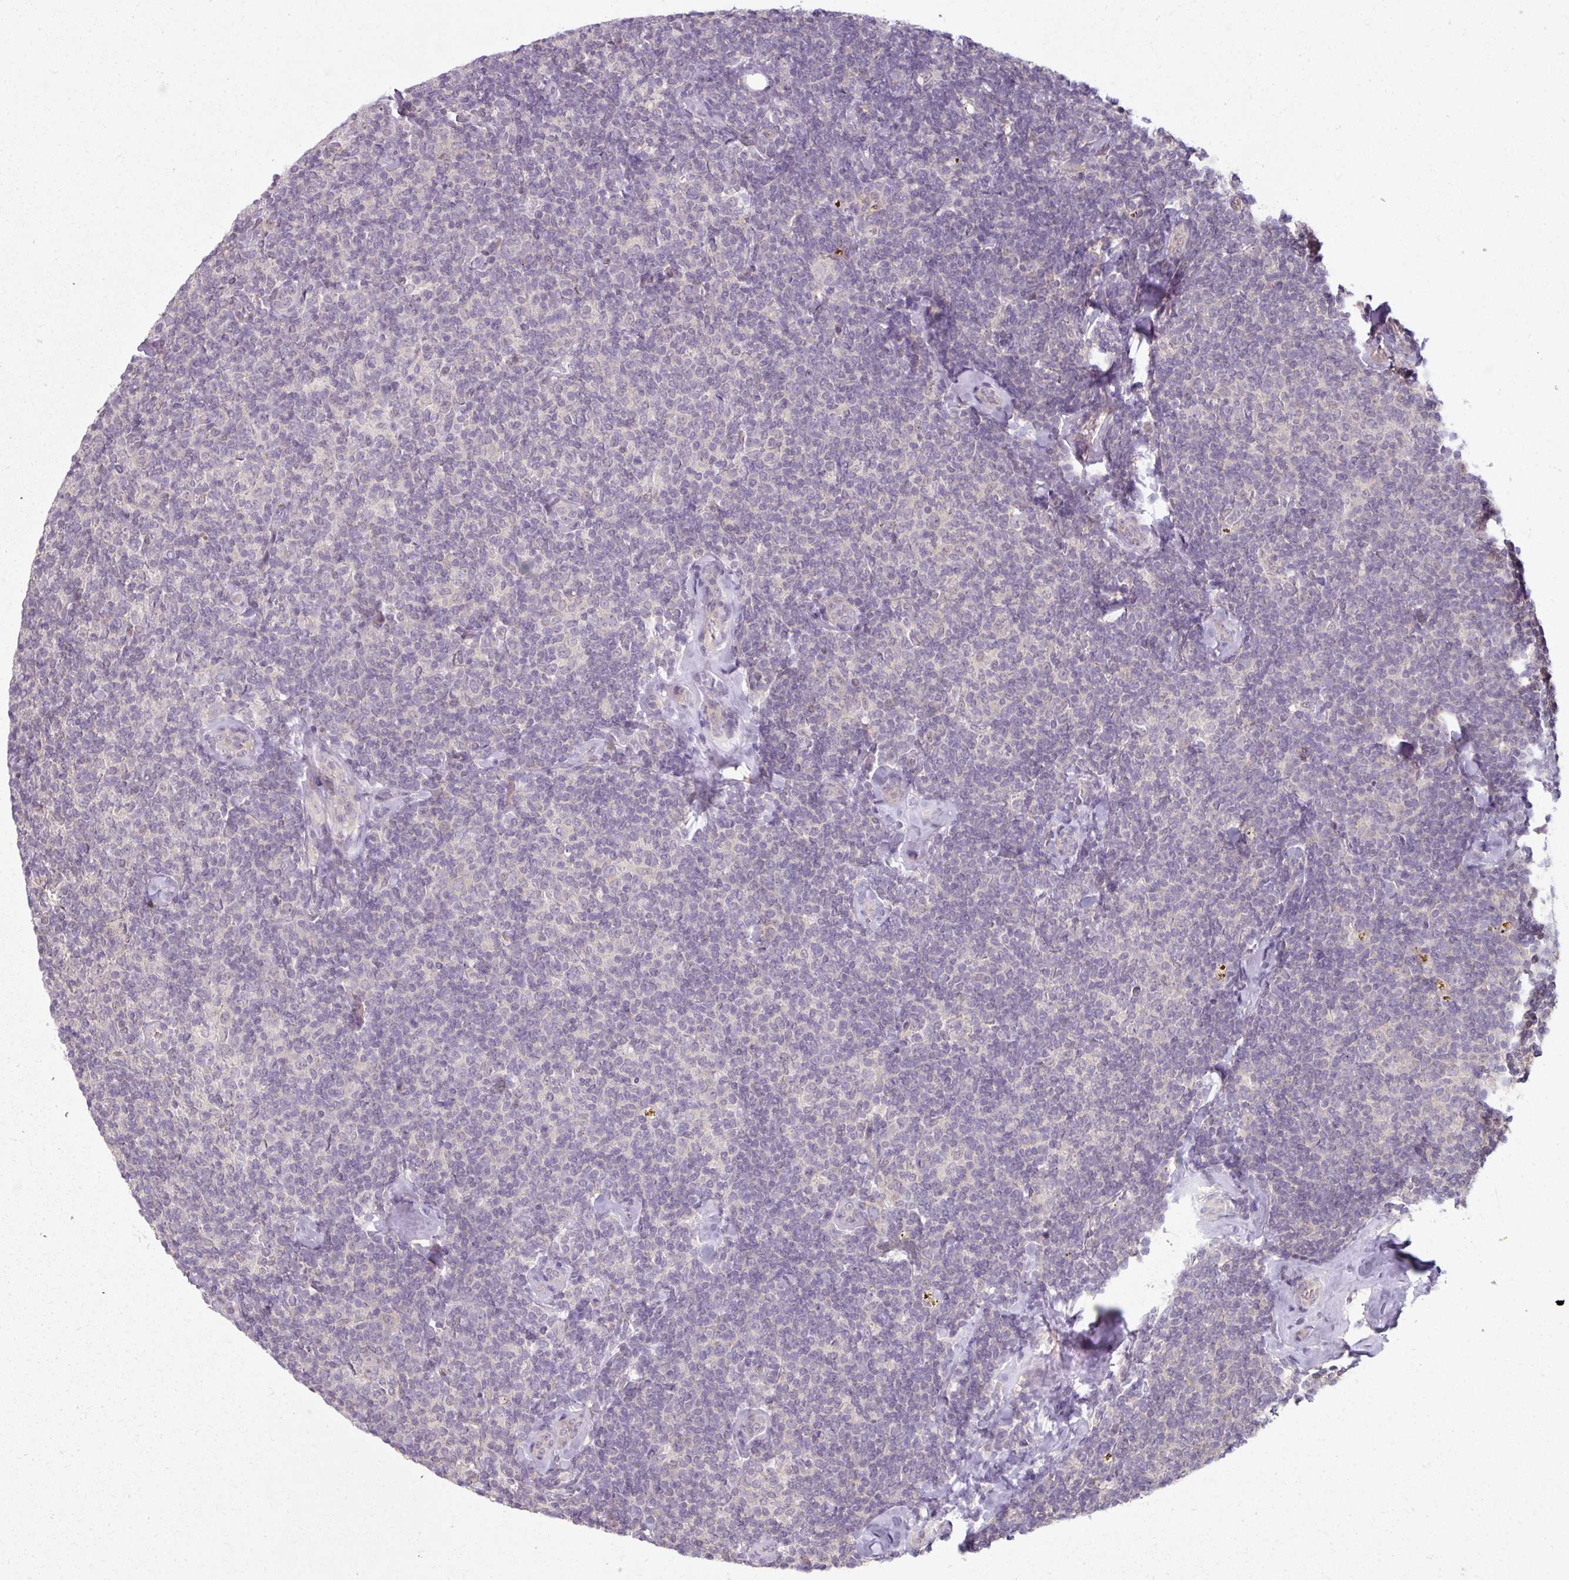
{"staining": {"intensity": "negative", "quantity": "none", "location": "none"}, "tissue": "lymphoma", "cell_type": "Tumor cells", "image_type": "cancer", "snomed": [{"axis": "morphology", "description": "Malignant lymphoma, non-Hodgkin's type, Low grade"}, {"axis": "topography", "description": "Lymph node"}], "caption": "Tumor cells show no significant protein expression in lymphoma. The staining was performed using DAB to visualize the protein expression in brown, while the nuclei were stained in blue with hematoxylin (Magnification: 20x).", "gene": "C19orf33", "patient": {"sex": "female", "age": 56}}